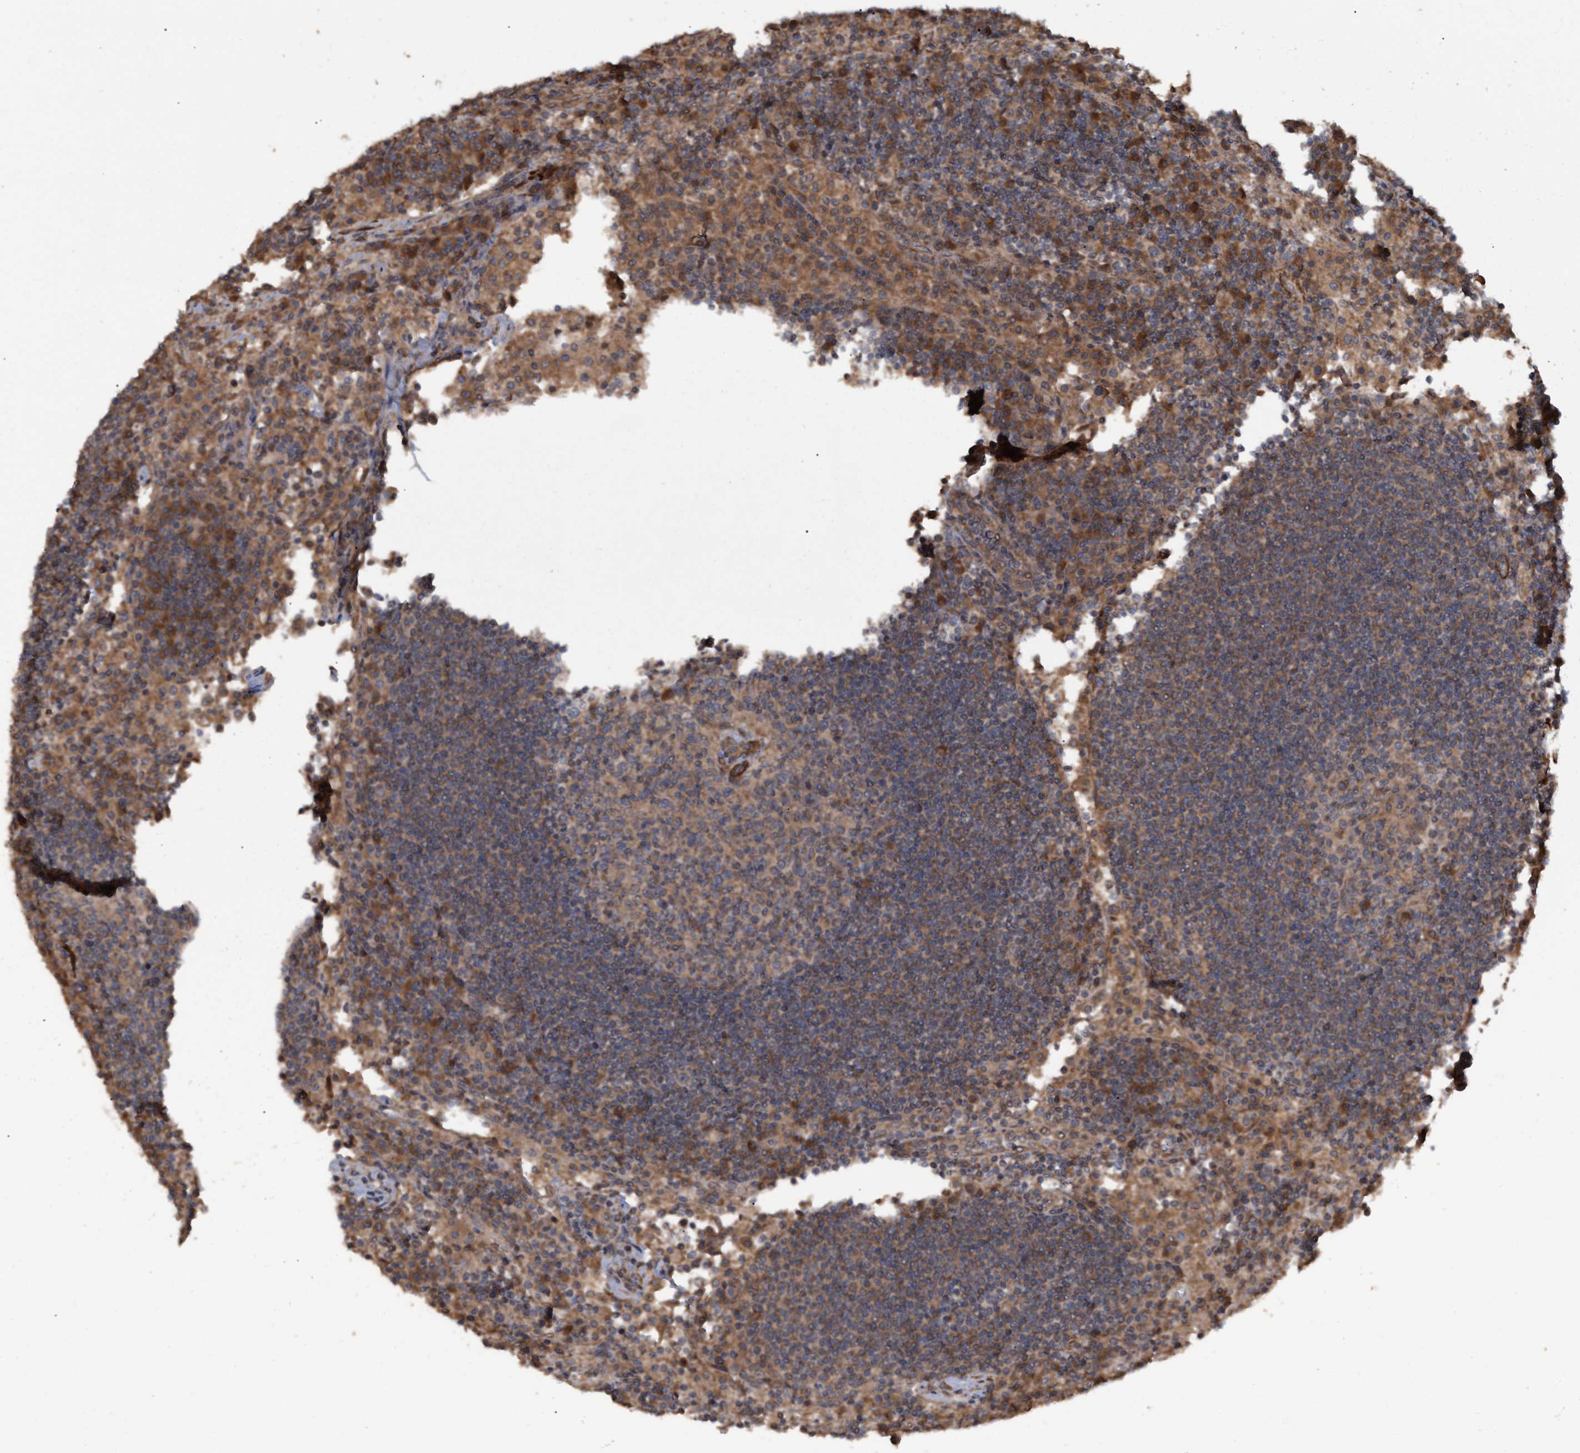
{"staining": {"intensity": "moderate", "quantity": ">75%", "location": "cytoplasmic/membranous"}, "tissue": "lymph node", "cell_type": "Germinal center cells", "image_type": "normal", "snomed": [{"axis": "morphology", "description": "Normal tissue, NOS"}, {"axis": "topography", "description": "Lymph node"}], "caption": "IHC staining of unremarkable lymph node, which shows medium levels of moderate cytoplasmic/membranous staining in about >75% of germinal center cells indicating moderate cytoplasmic/membranous protein positivity. The staining was performed using DAB (3,3'-diaminobenzidine) (brown) for protein detection and nuclei were counterstained in hematoxylin (blue).", "gene": "GGT6", "patient": {"sex": "female", "age": 53}}